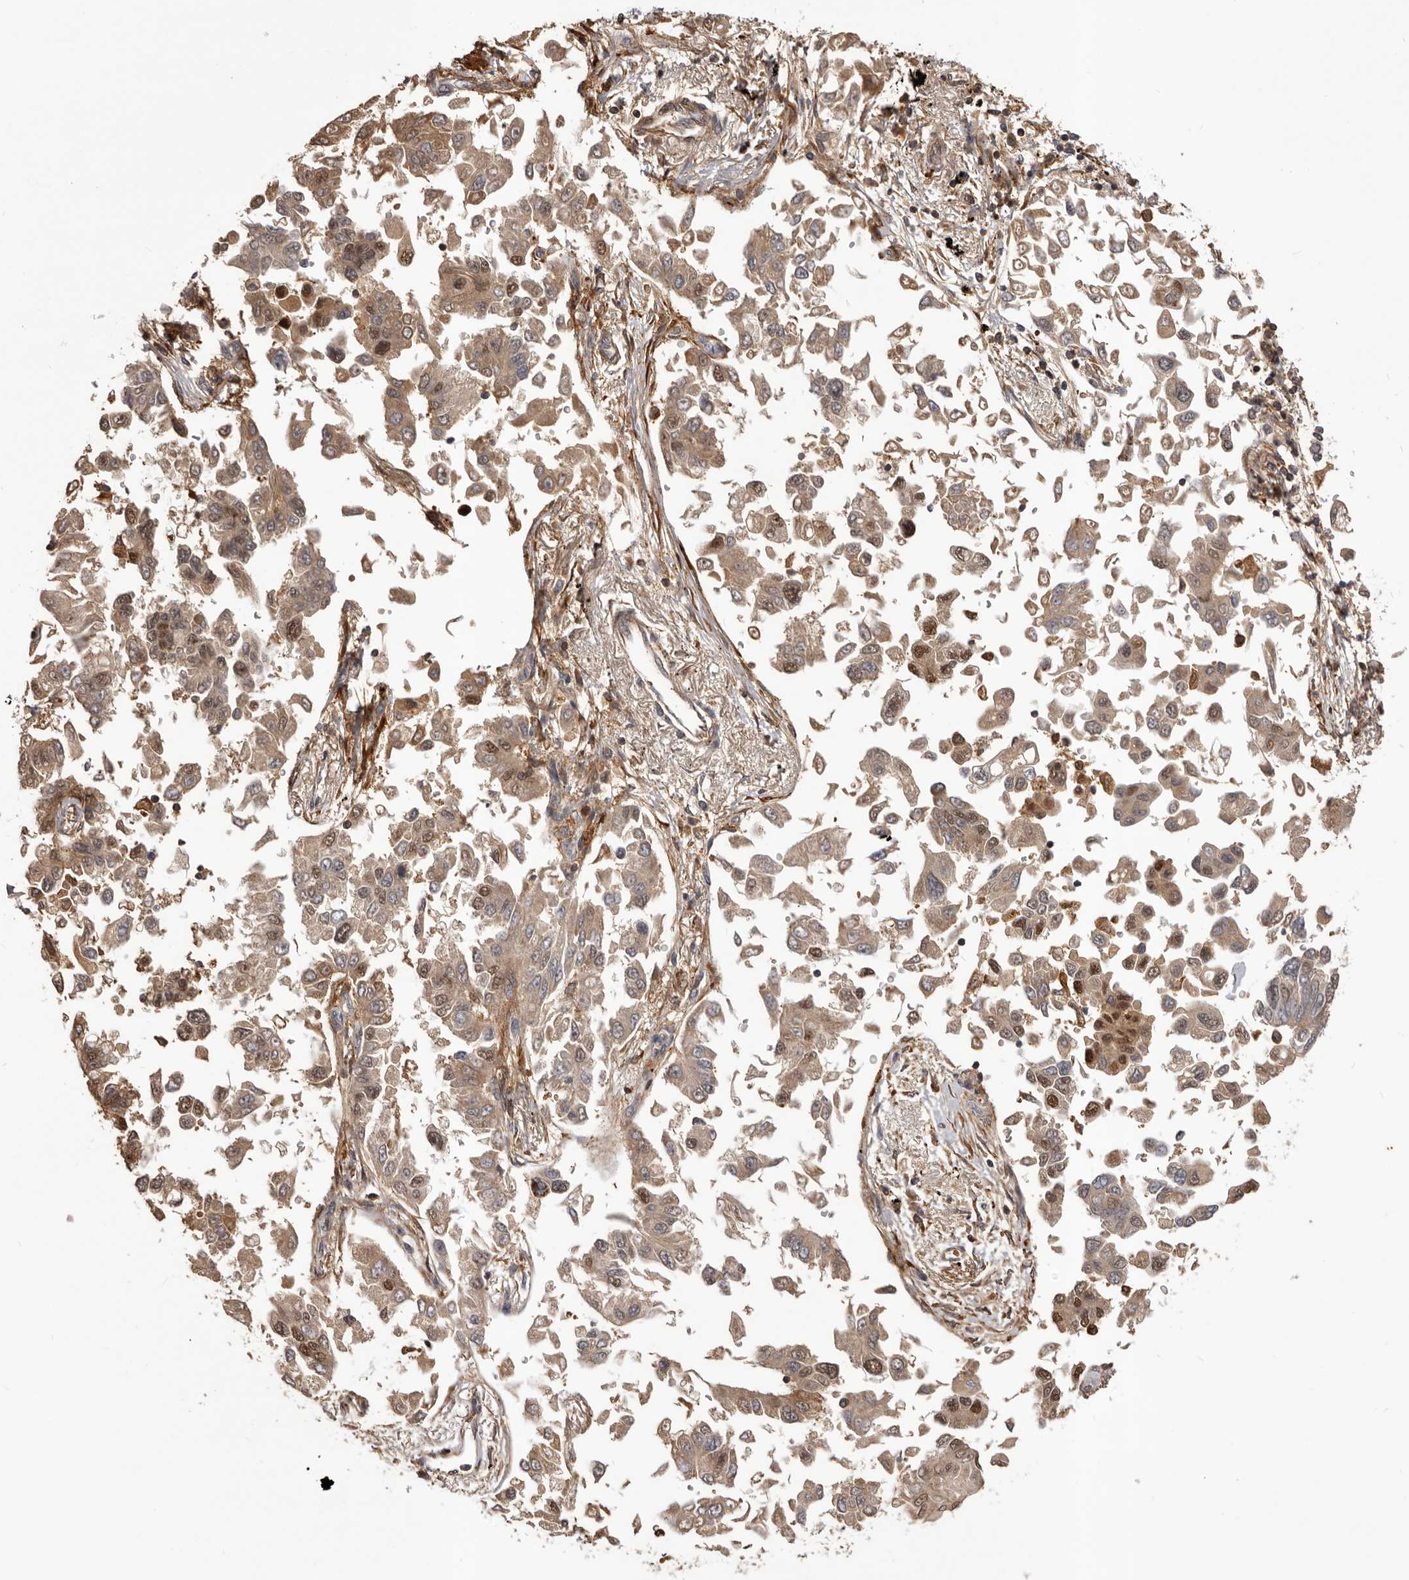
{"staining": {"intensity": "moderate", "quantity": "25%-75%", "location": "cytoplasmic/membranous,nuclear"}, "tissue": "lung cancer", "cell_type": "Tumor cells", "image_type": "cancer", "snomed": [{"axis": "morphology", "description": "Adenocarcinoma, NOS"}, {"axis": "topography", "description": "Lung"}], "caption": "The micrograph demonstrates immunohistochemical staining of lung cancer. There is moderate cytoplasmic/membranous and nuclear positivity is seen in approximately 25%-75% of tumor cells.", "gene": "GLIPR2", "patient": {"sex": "female", "age": 67}}